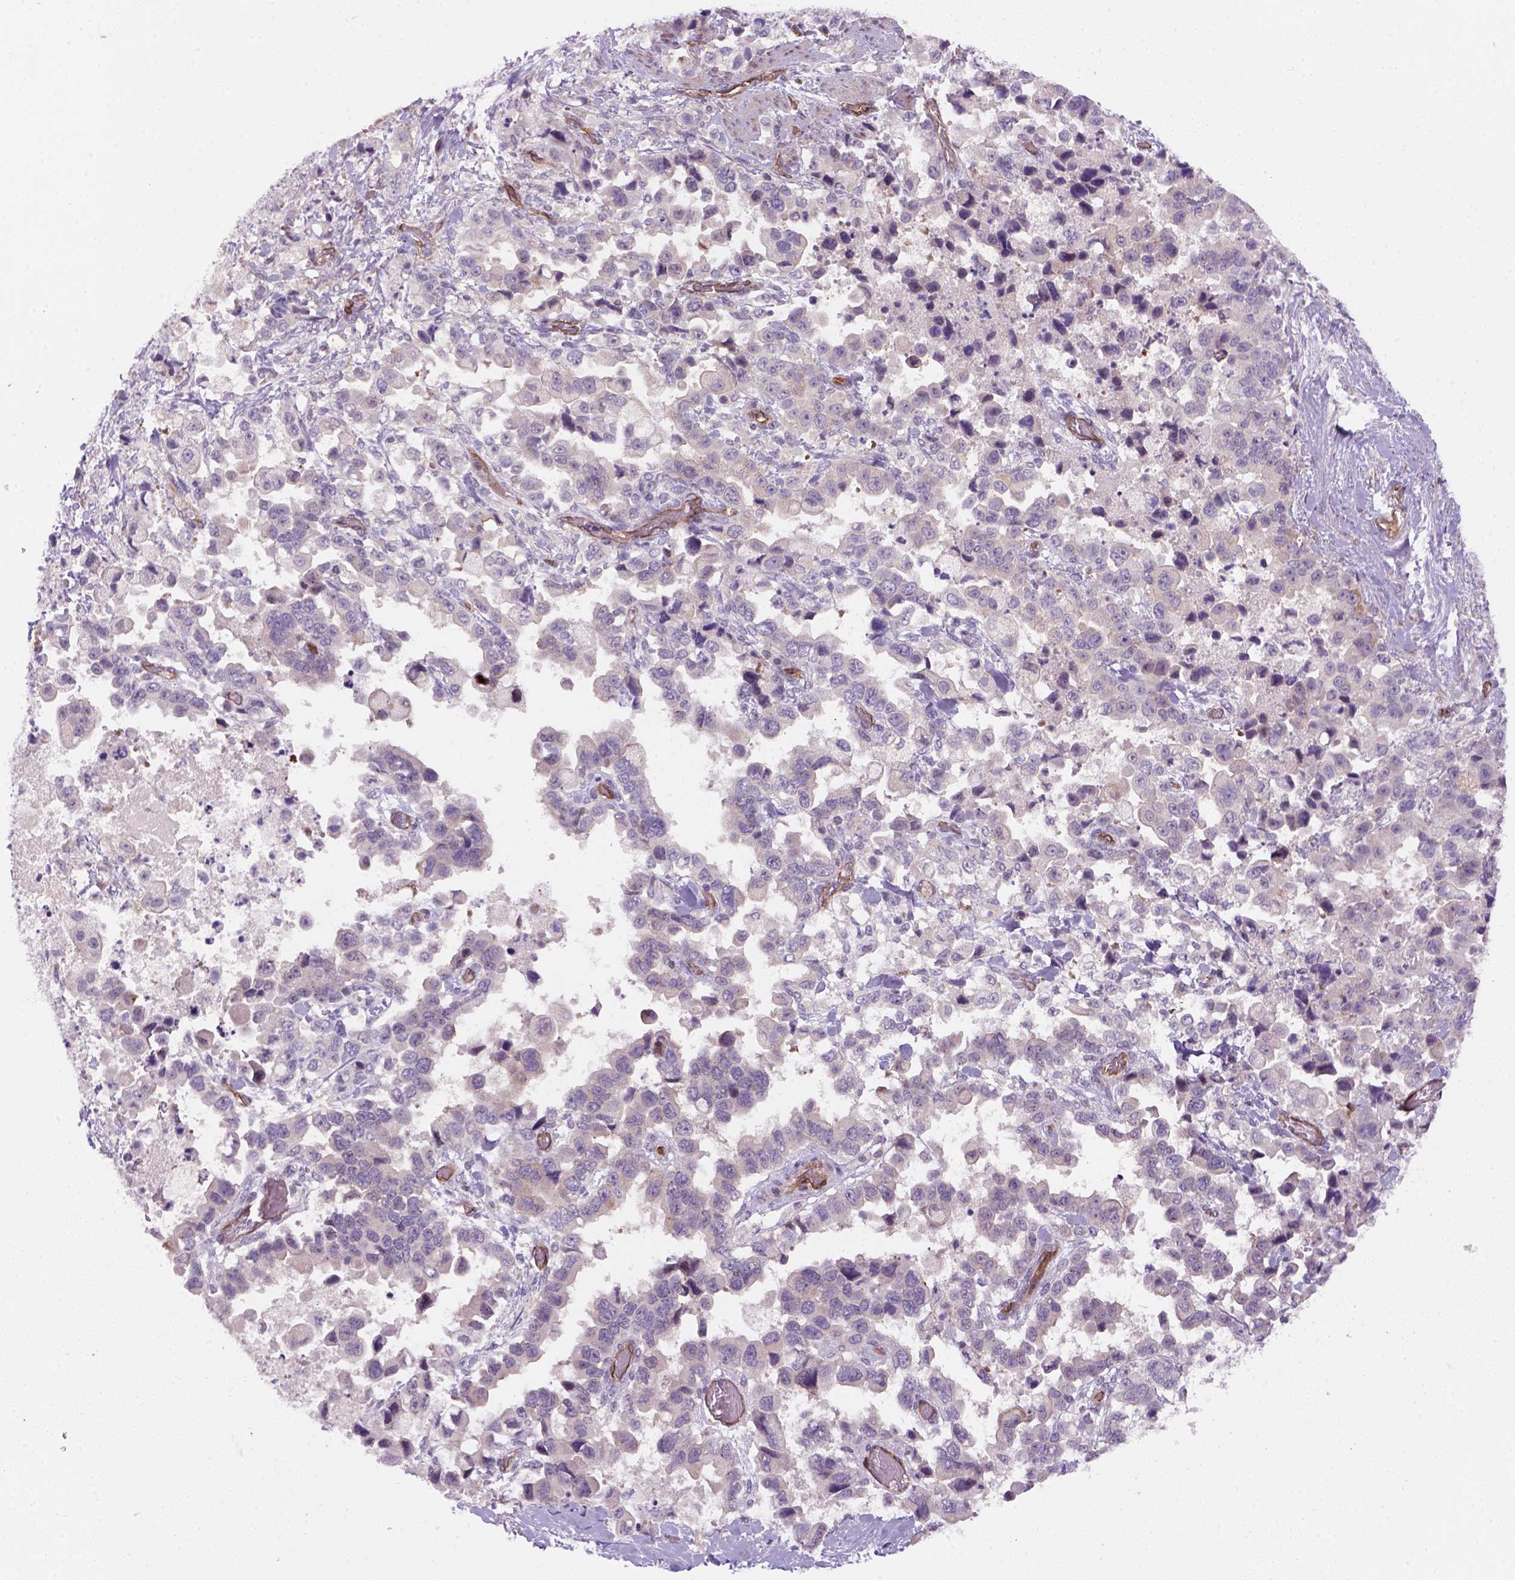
{"staining": {"intensity": "negative", "quantity": "none", "location": "none"}, "tissue": "stomach cancer", "cell_type": "Tumor cells", "image_type": "cancer", "snomed": [{"axis": "morphology", "description": "Adenocarcinoma, NOS"}, {"axis": "topography", "description": "Stomach"}], "caption": "Tumor cells are negative for brown protein staining in stomach cancer.", "gene": "VSTM5", "patient": {"sex": "male", "age": 59}}